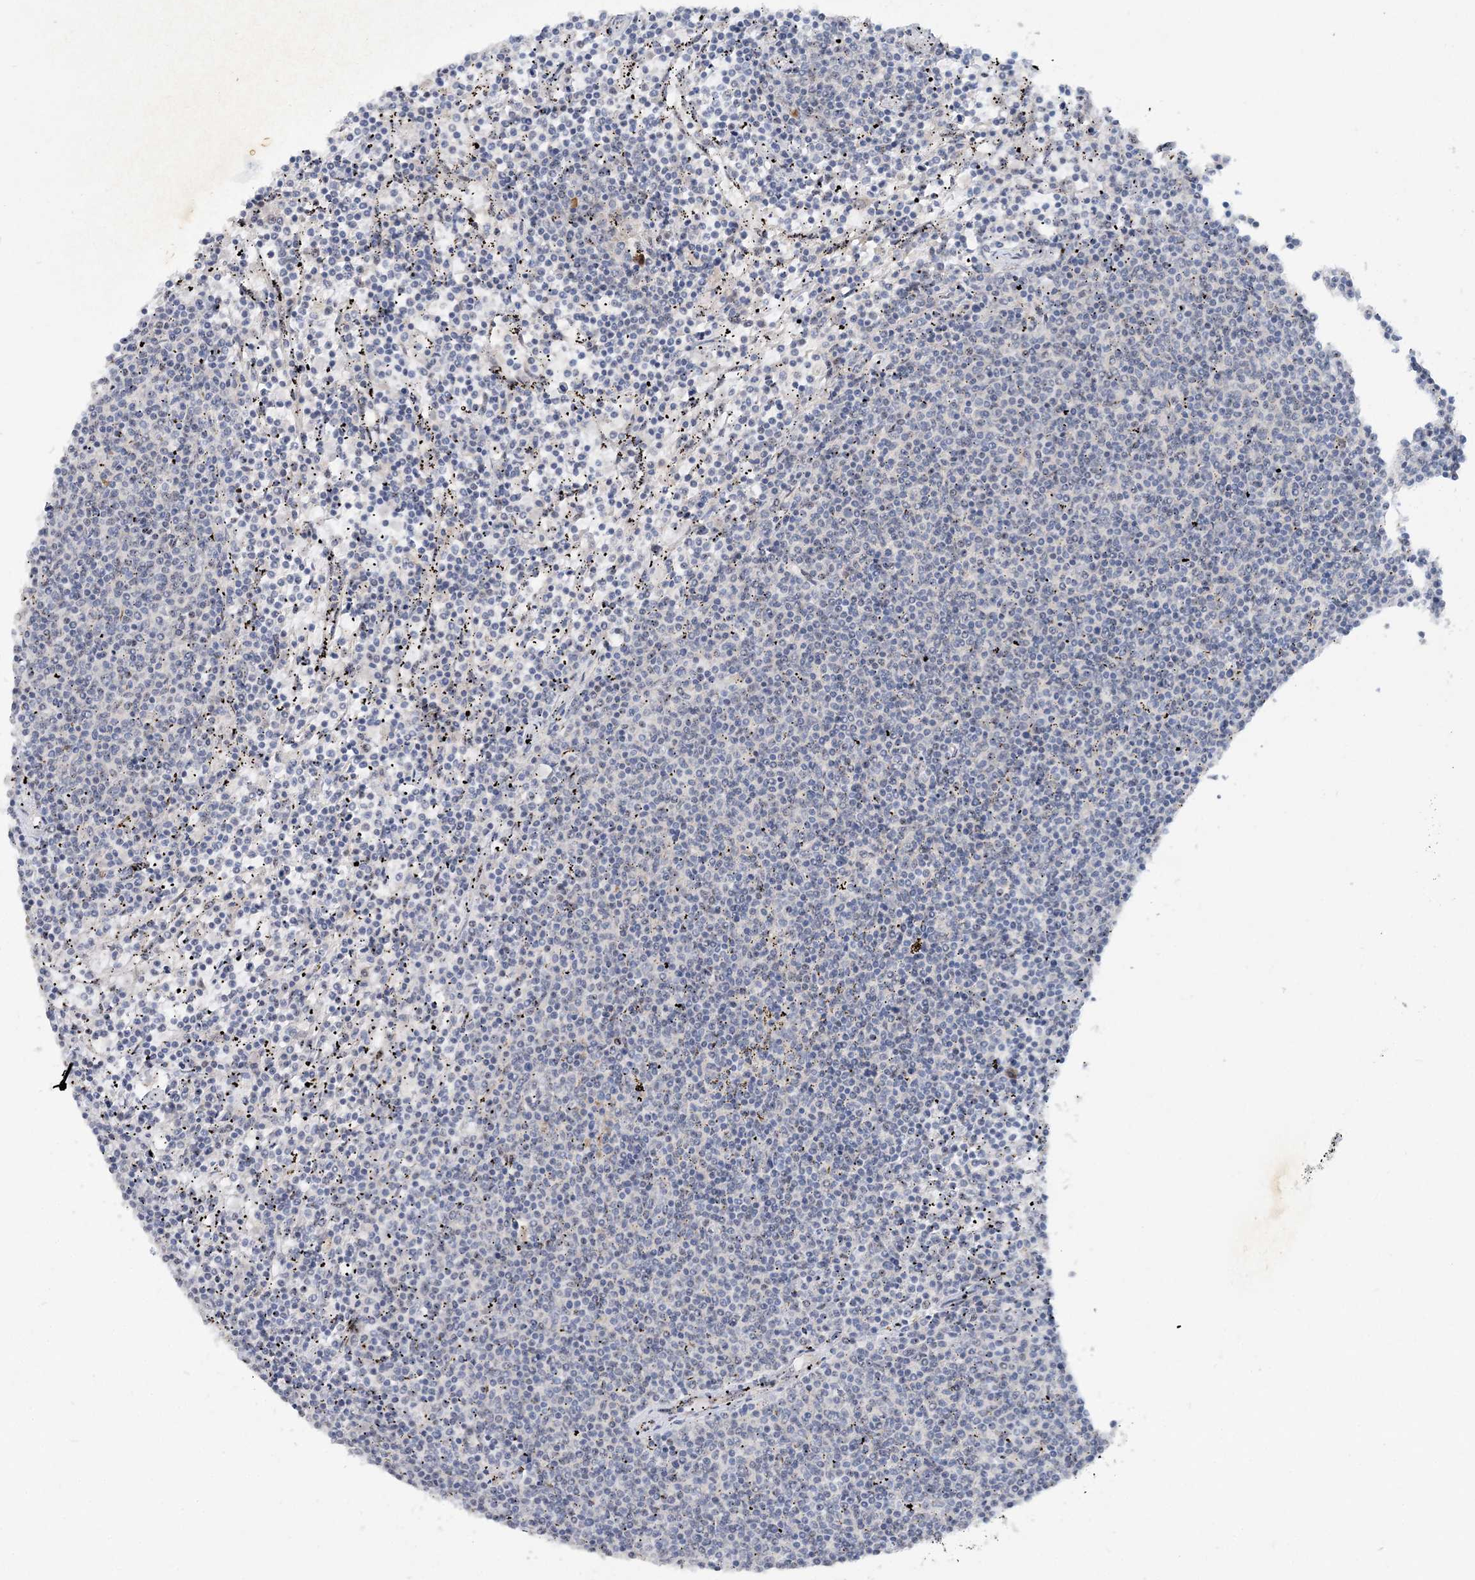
{"staining": {"intensity": "negative", "quantity": "none", "location": "none"}, "tissue": "lymphoma", "cell_type": "Tumor cells", "image_type": "cancer", "snomed": [{"axis": "morphology", "description": "Malignant lymphoma, non-Hodgkin's type, Low grade"}, {"axis": "topography", "description": "Spleen"}], "caption": "IHC image of neoplastic tissue: human lymphoma stained with DAB exhibits no significant protein staining in tumor cells.", "gene": "GIN1", "patient": {"sex": "female", "age": 50}}